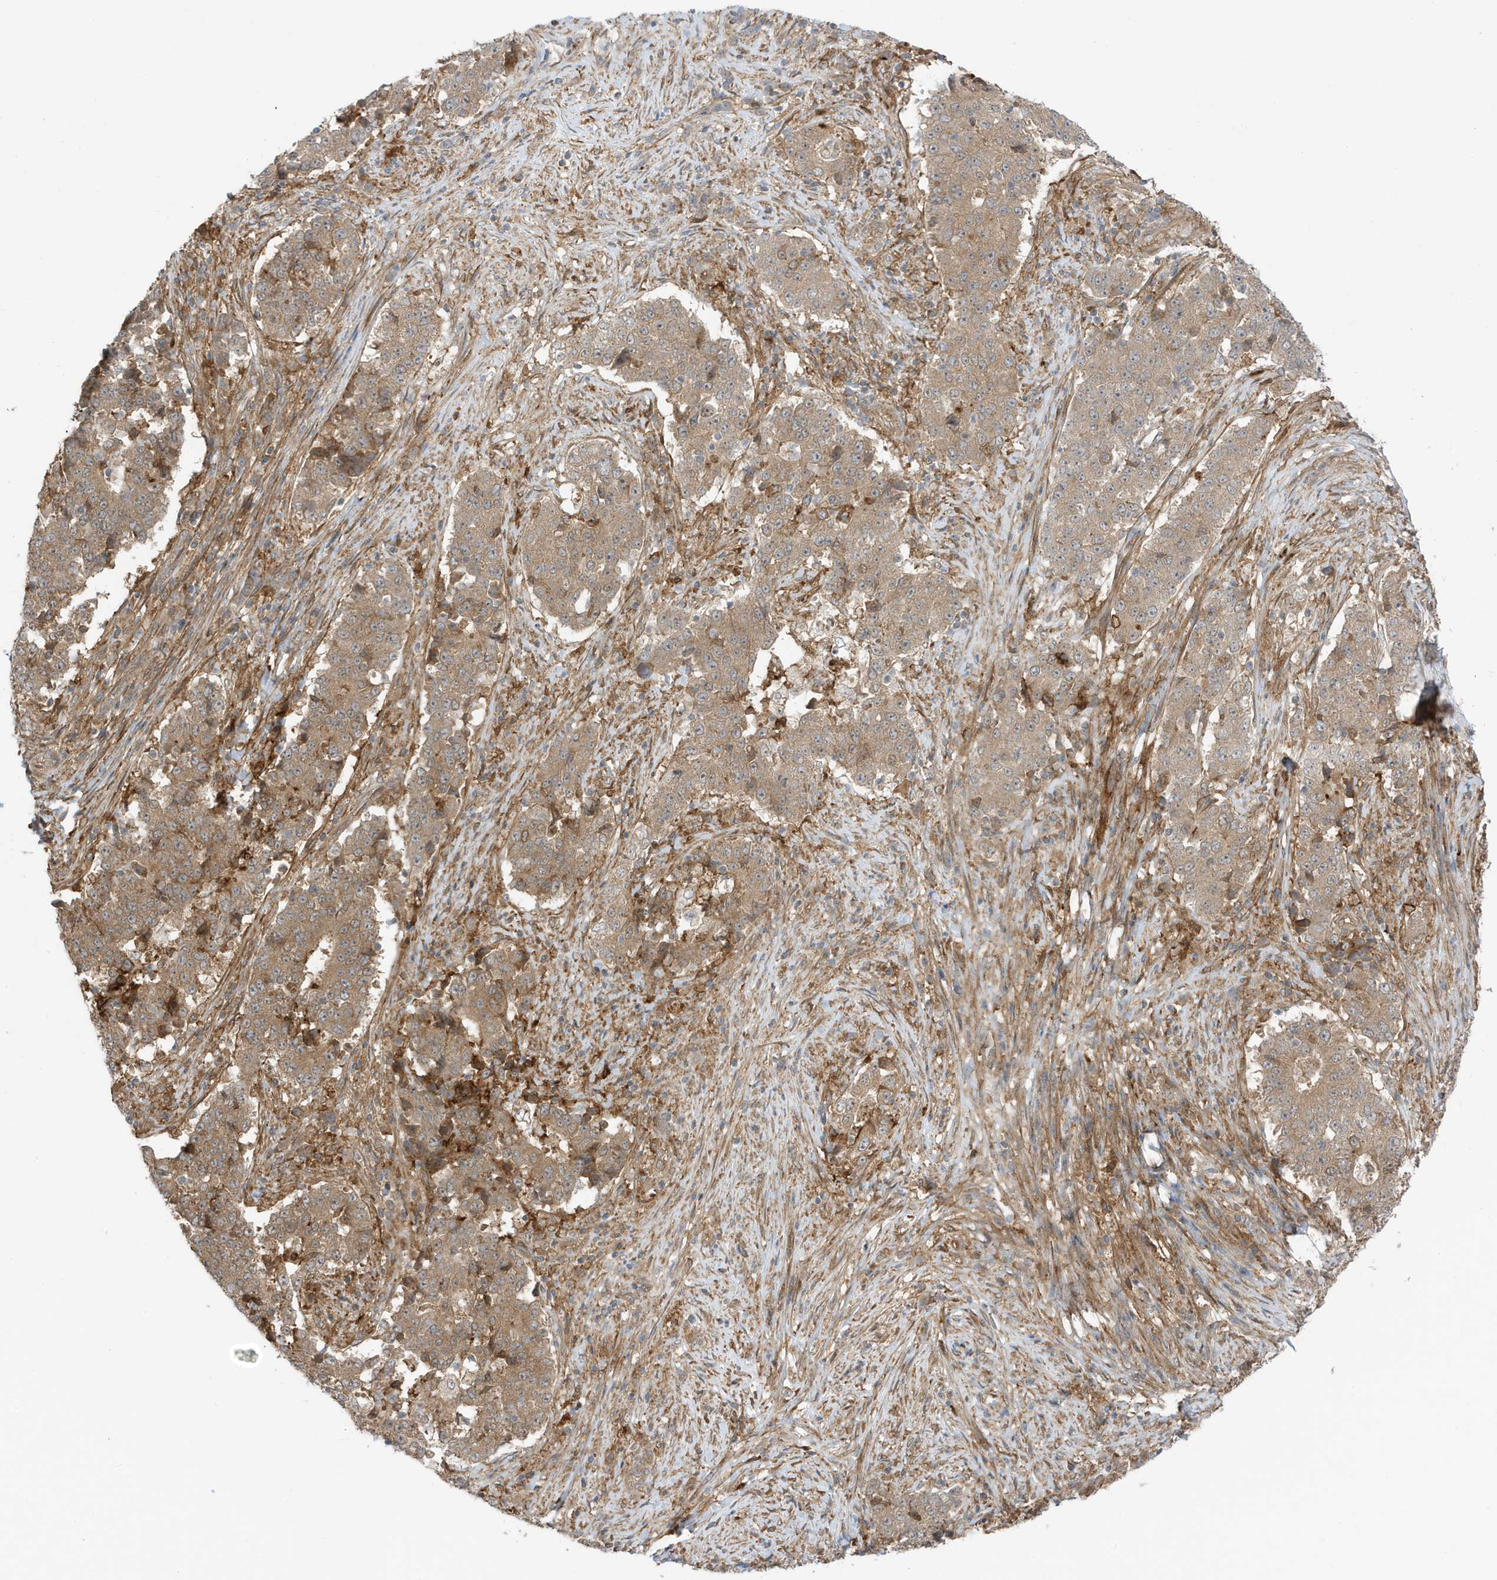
{"staining": {"intensity": "moderate", "quantity": ">75%", "location": "cytoplasmic/membranous"}, "tissue": "stomach cancer", "cell_type": "Tumor cells", "image_type": "cancer", "snomed": [{"axis": "morphology", "description": "Adenocarcinoma, NOS"}, {"axis": "topography", "description": "Stomach"}], "caption": "Immunohistochemistry (DAB (3,3'-diaminobenzidine)) staining of stomach cancer shows moderate cytoplasmic/membranous protein staining in approximately >75% of tumor cells.", "gene": "CDC42EP3", "patient": {"sex": "male", "age": 59}}